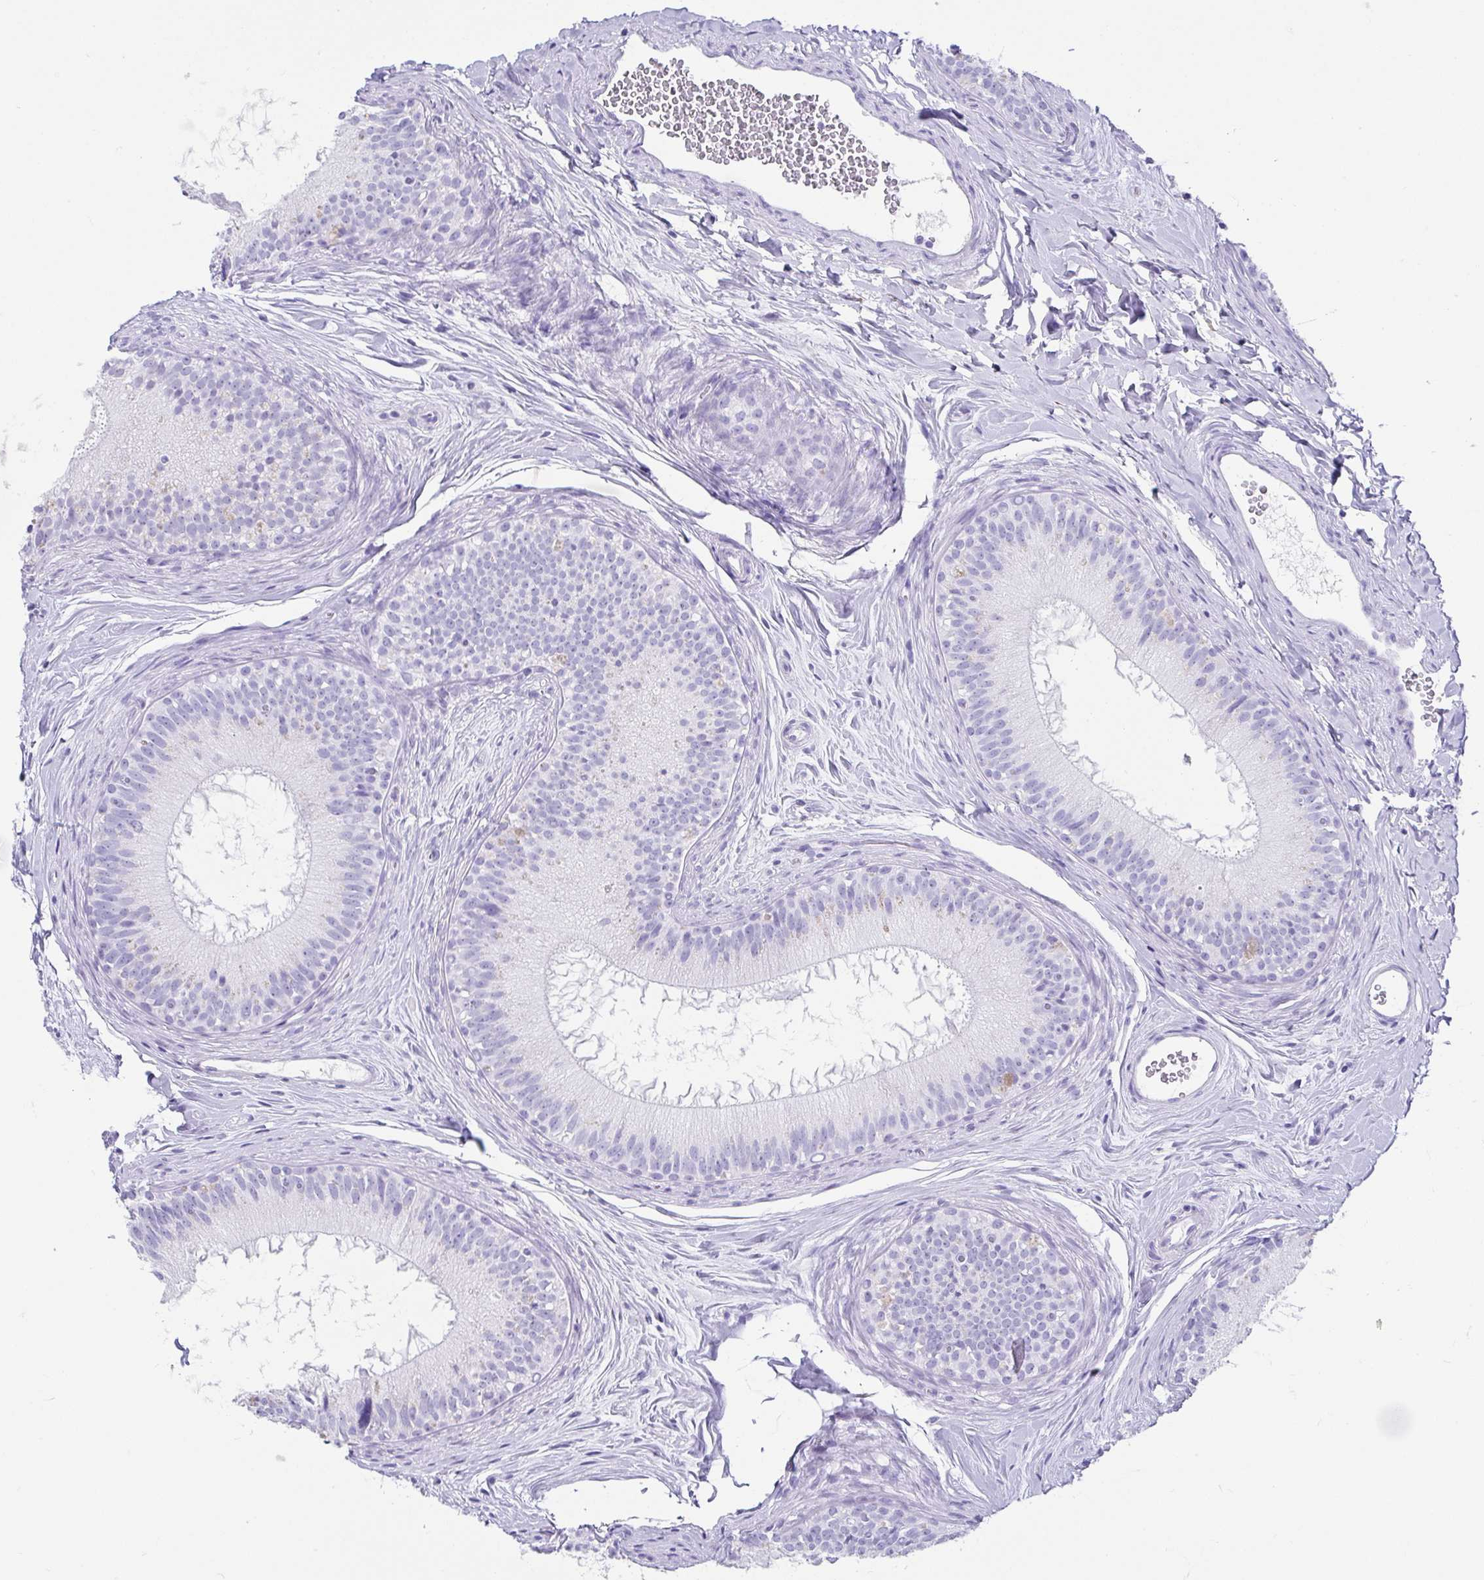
{"staining": {"intensity": "negative", "quantity": "none", "location": "none"}, "tissue": "epididymis", "cell_type": "Glandular cells", "image_type": "normal", "snomed": [{"axis": "morphology", "description": "Normal tissue, NOS"}, {"axis": "topography", "description": "Epididymis"}], "caption": "Immunohistochemistry photomicrograph of unremarkable epididymis: epididymis stained with DAB demonstrates no significant protein positivity in glandular cells.", "gene": "CD164L2", "patient": {"sex": "male", "age": 44}}